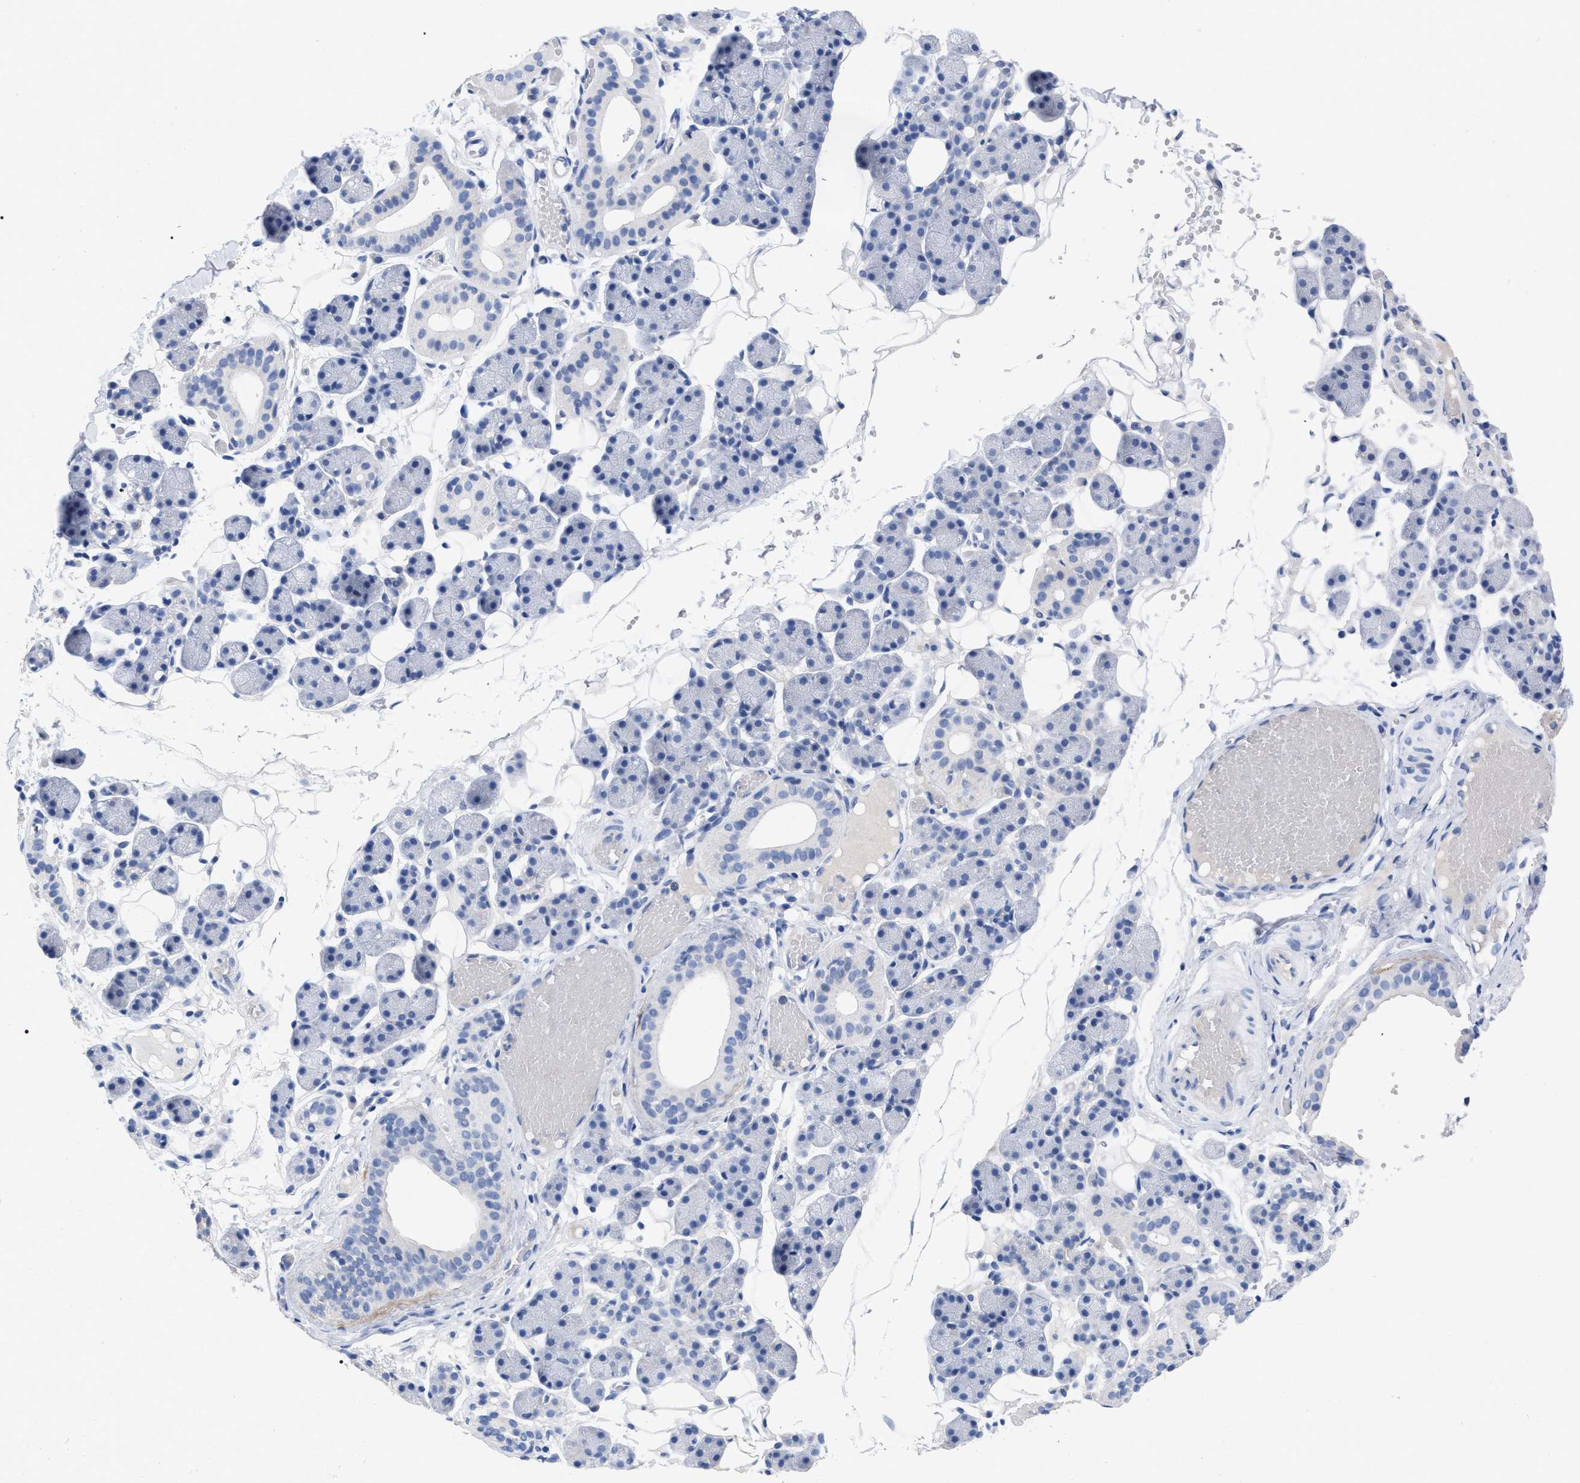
{"staining": {"intensity": "negative", "quantity": "none", "location": "none"}, "tissue": "salivary gland", "cell_type": "Glandular cells", "image_type": "normal", "snomed": [{"axis": "morphology", "description": "Normal tissue, NOS"}, {"axis": "topography", "description": "Salivary gland"}], "caption": "This is an immunohistochemistry image of benign salivary gland. There is no positivity in glandular cells.", "gene": "HAPLN1", "patient": {"sex": "female", "age": 33}}